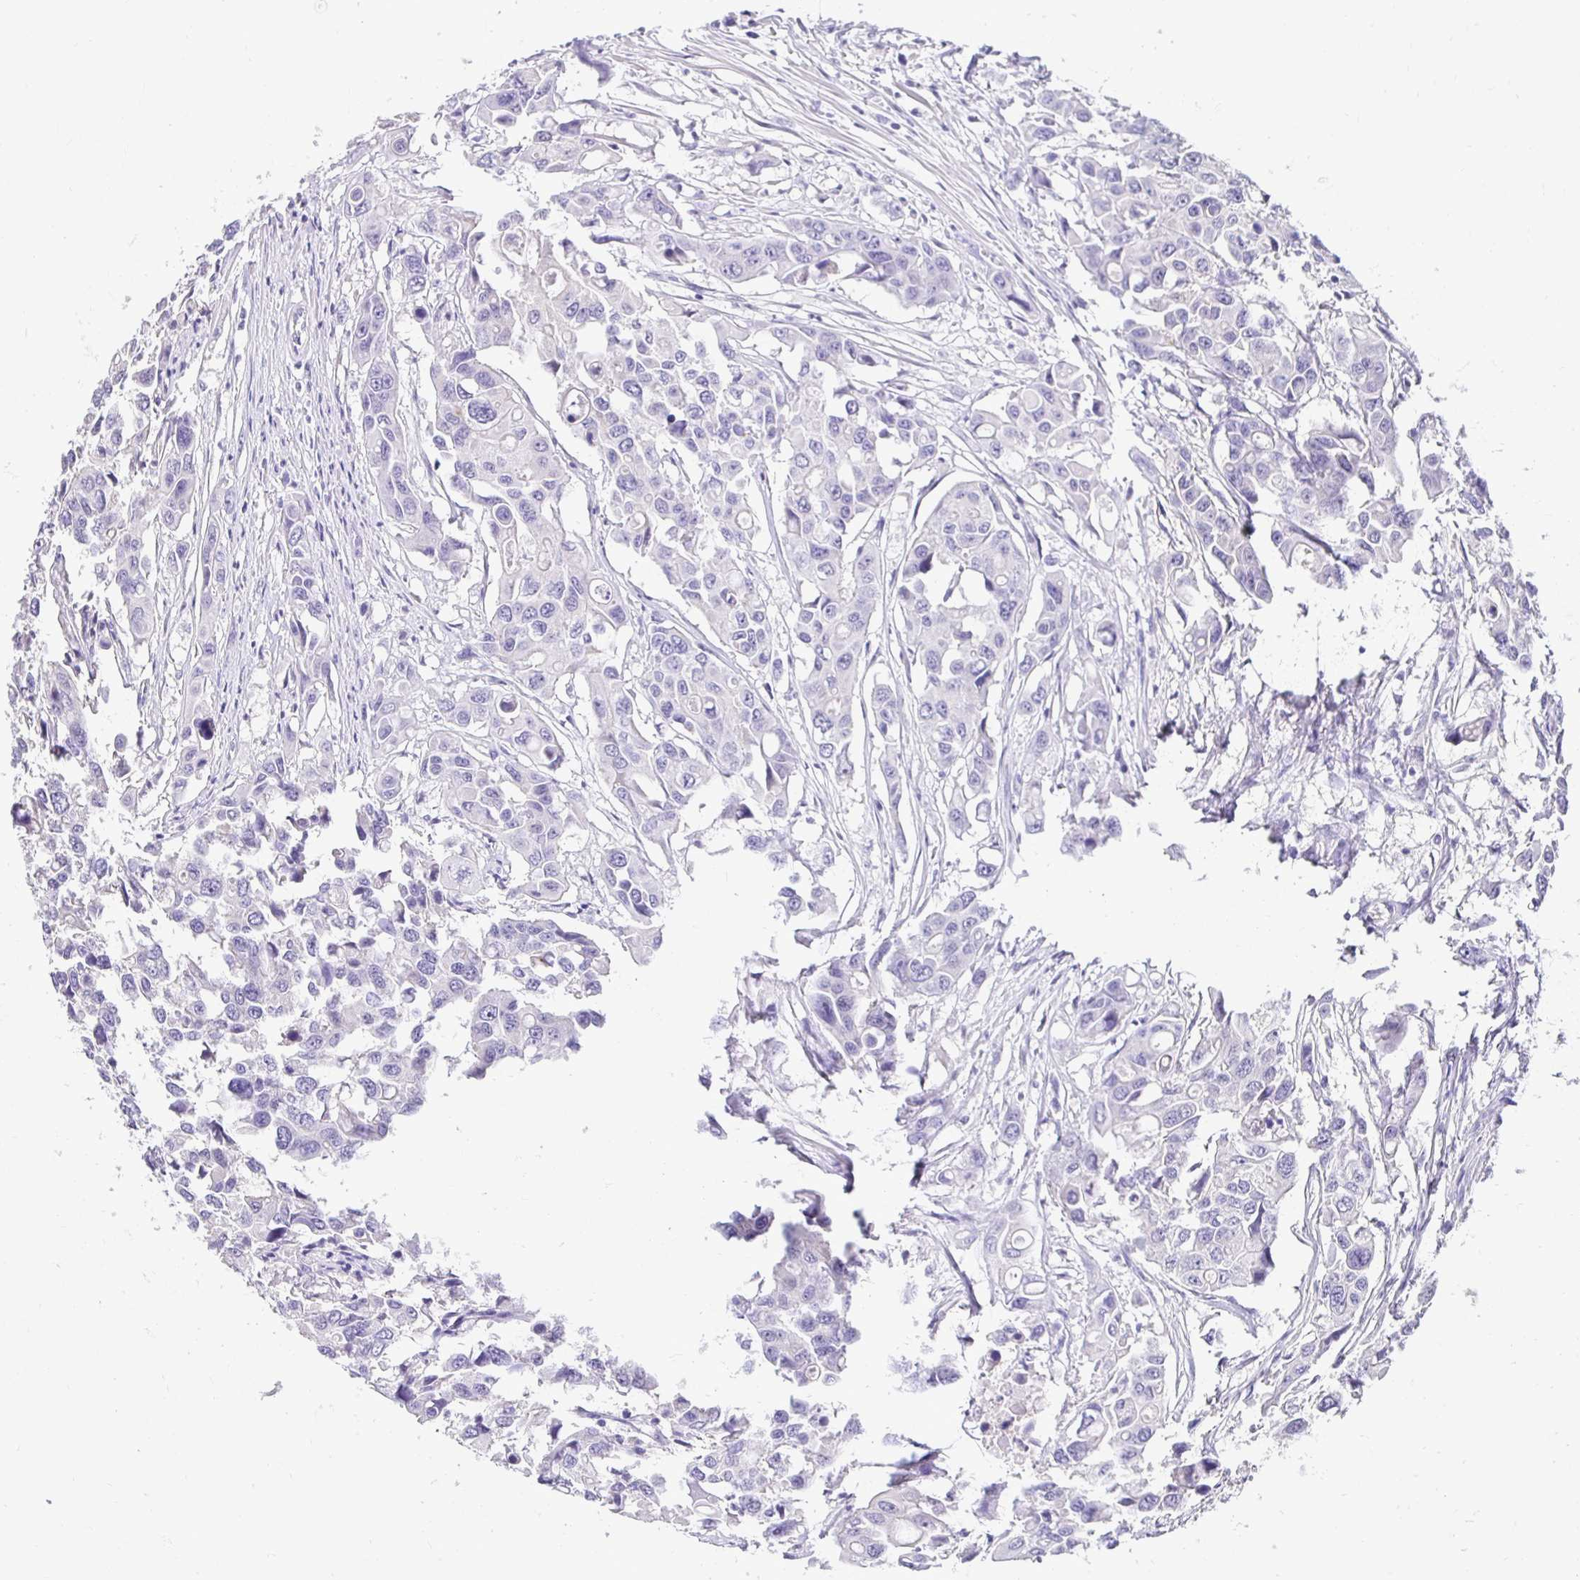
{"staining": {"intensity": "negative", "quantity": "none", "location": "none"}, "tissue": "colorectal cancer", "cell_type": "Tumor cells", "image_type": "cancer", "snomed": [{"axis": "morphology", "description": "Adenocarcinoma, NOS"}, {"axis": "topography", "description": "Colon"}], "caption": "A histopathology image of adenocarcinoma (colorectal) stained for a protein shows no brown staining in tumor cells. (DAB immunohistochemistry visualized using brightfield microscopy, high magnification).", "gene": "SLC9A1", "patient": {"sex": "male", "age": 77}}